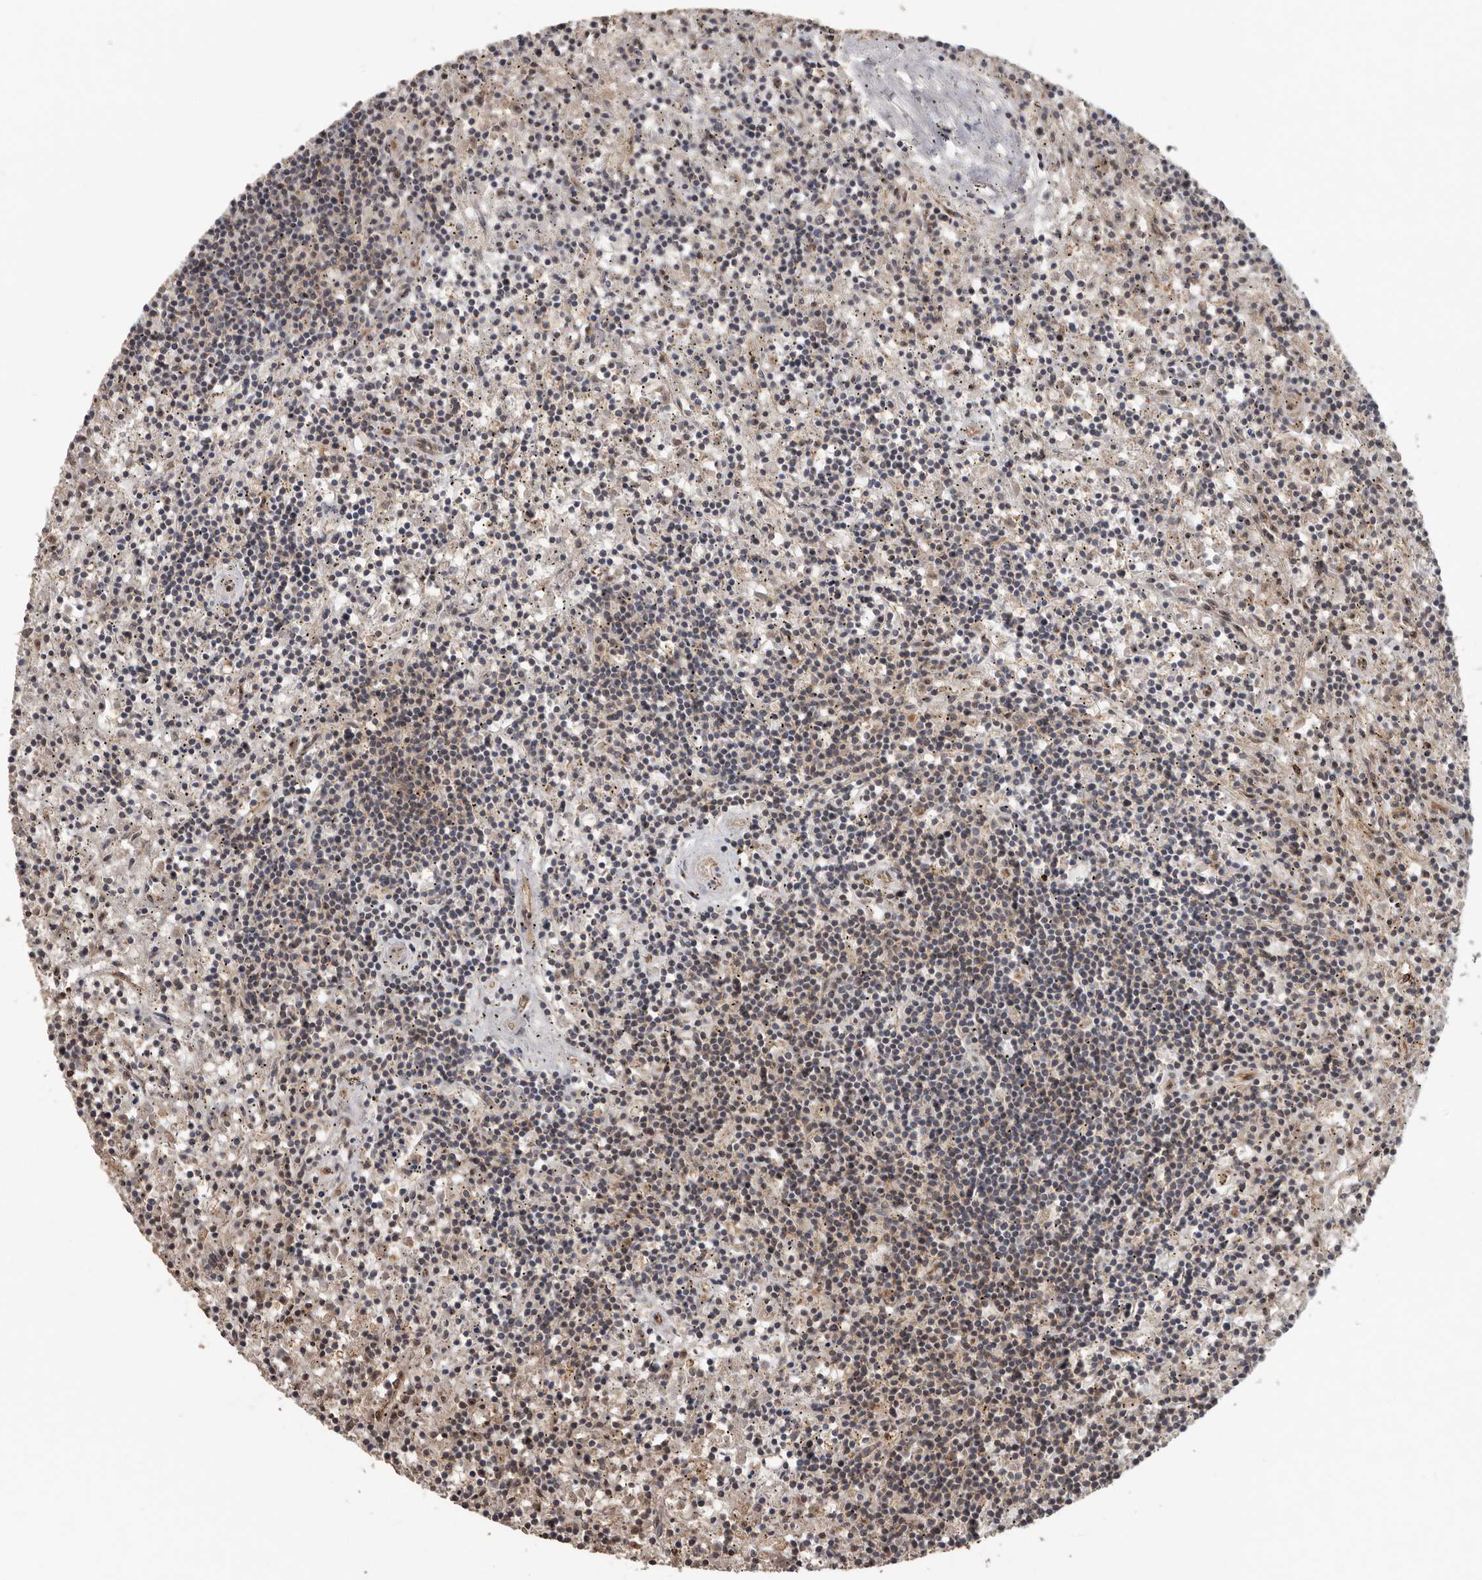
{"staining": {"intensity": "weak", "quantity": "25%-75%", "location": "cytoplasmic/membranous"}, "tissue": "lymphoma", "cell_type": "Tumor cells", "image_type": "cancer", "snomed": [{"axis": "morphology", "description": "Malignant lymphoma, non-Hodgkin's type, Low grade"}, {"axis": "topography", "description": "Spleen"}], "caption": "A brown stain shows weak cytoplasmic/membranous expression of a protein in human lymphoma tumor cells. Using DAB (3,3'-diaminobenzidine) (brown) and hematoxylin (blue) stains, captured at high magnification using brightfield microscopy.", "gene": "CEP350", "patient": {"sex": "male", "age": 76}}